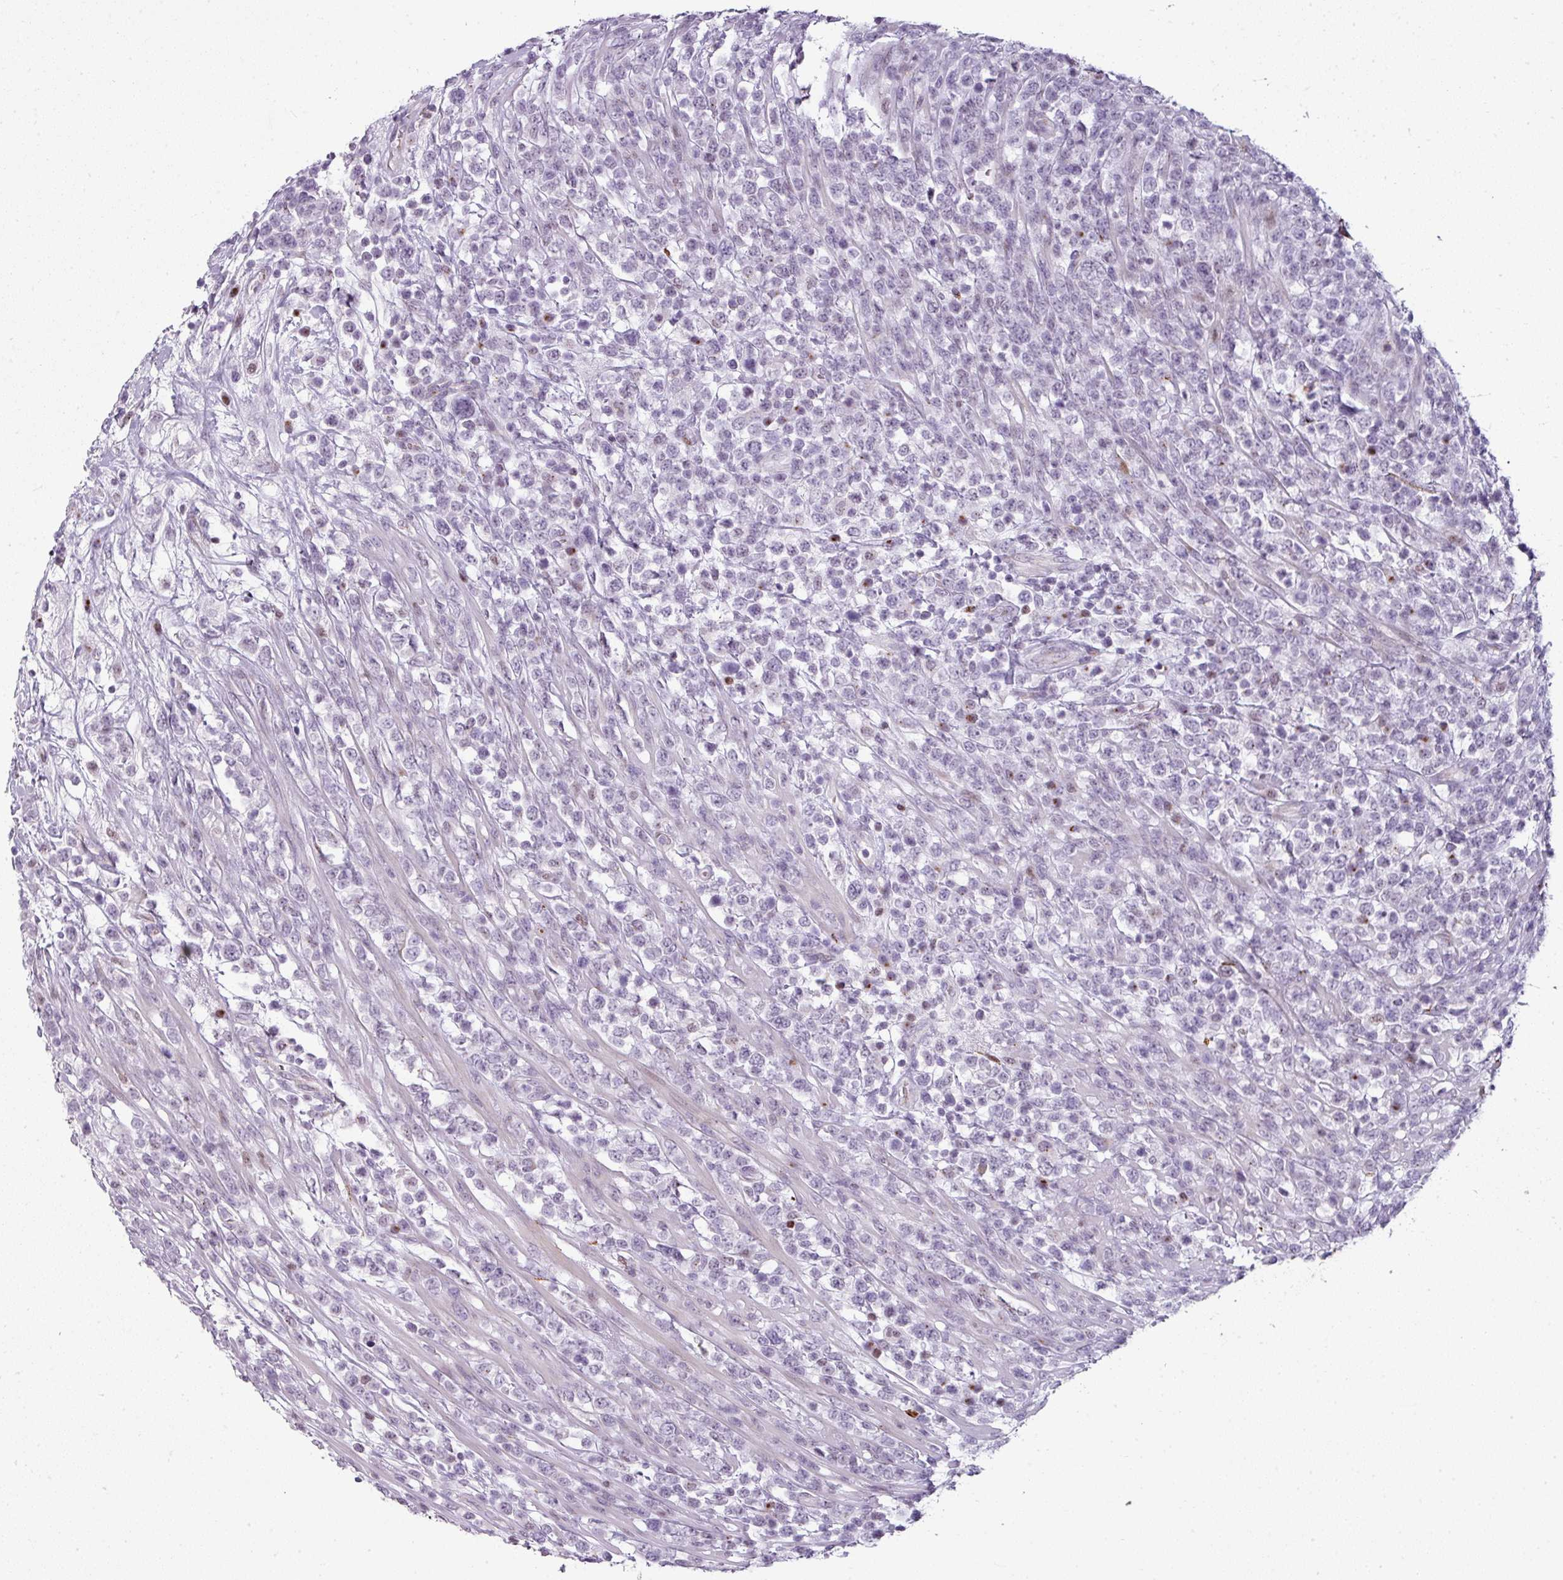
{"staining": {"intensity": "negative", "quantity": "none", "location": "none"}, "tissue": "lymphoma", "cell_type": "Tumor cells", "image_type": "cancer", "snomed": [{"axis": "morphology", "description": "Malignant lymphoma, non-Hodgkin's type, High grade"}, {"axis": "topography", "description": "Colon"}], "caption": "Immunohistochemistry (IHC) of human lymphoma reveals no expression in tumor cells.", "gene": "SYT8", "patient": {"sex": "female", "age": 53}}